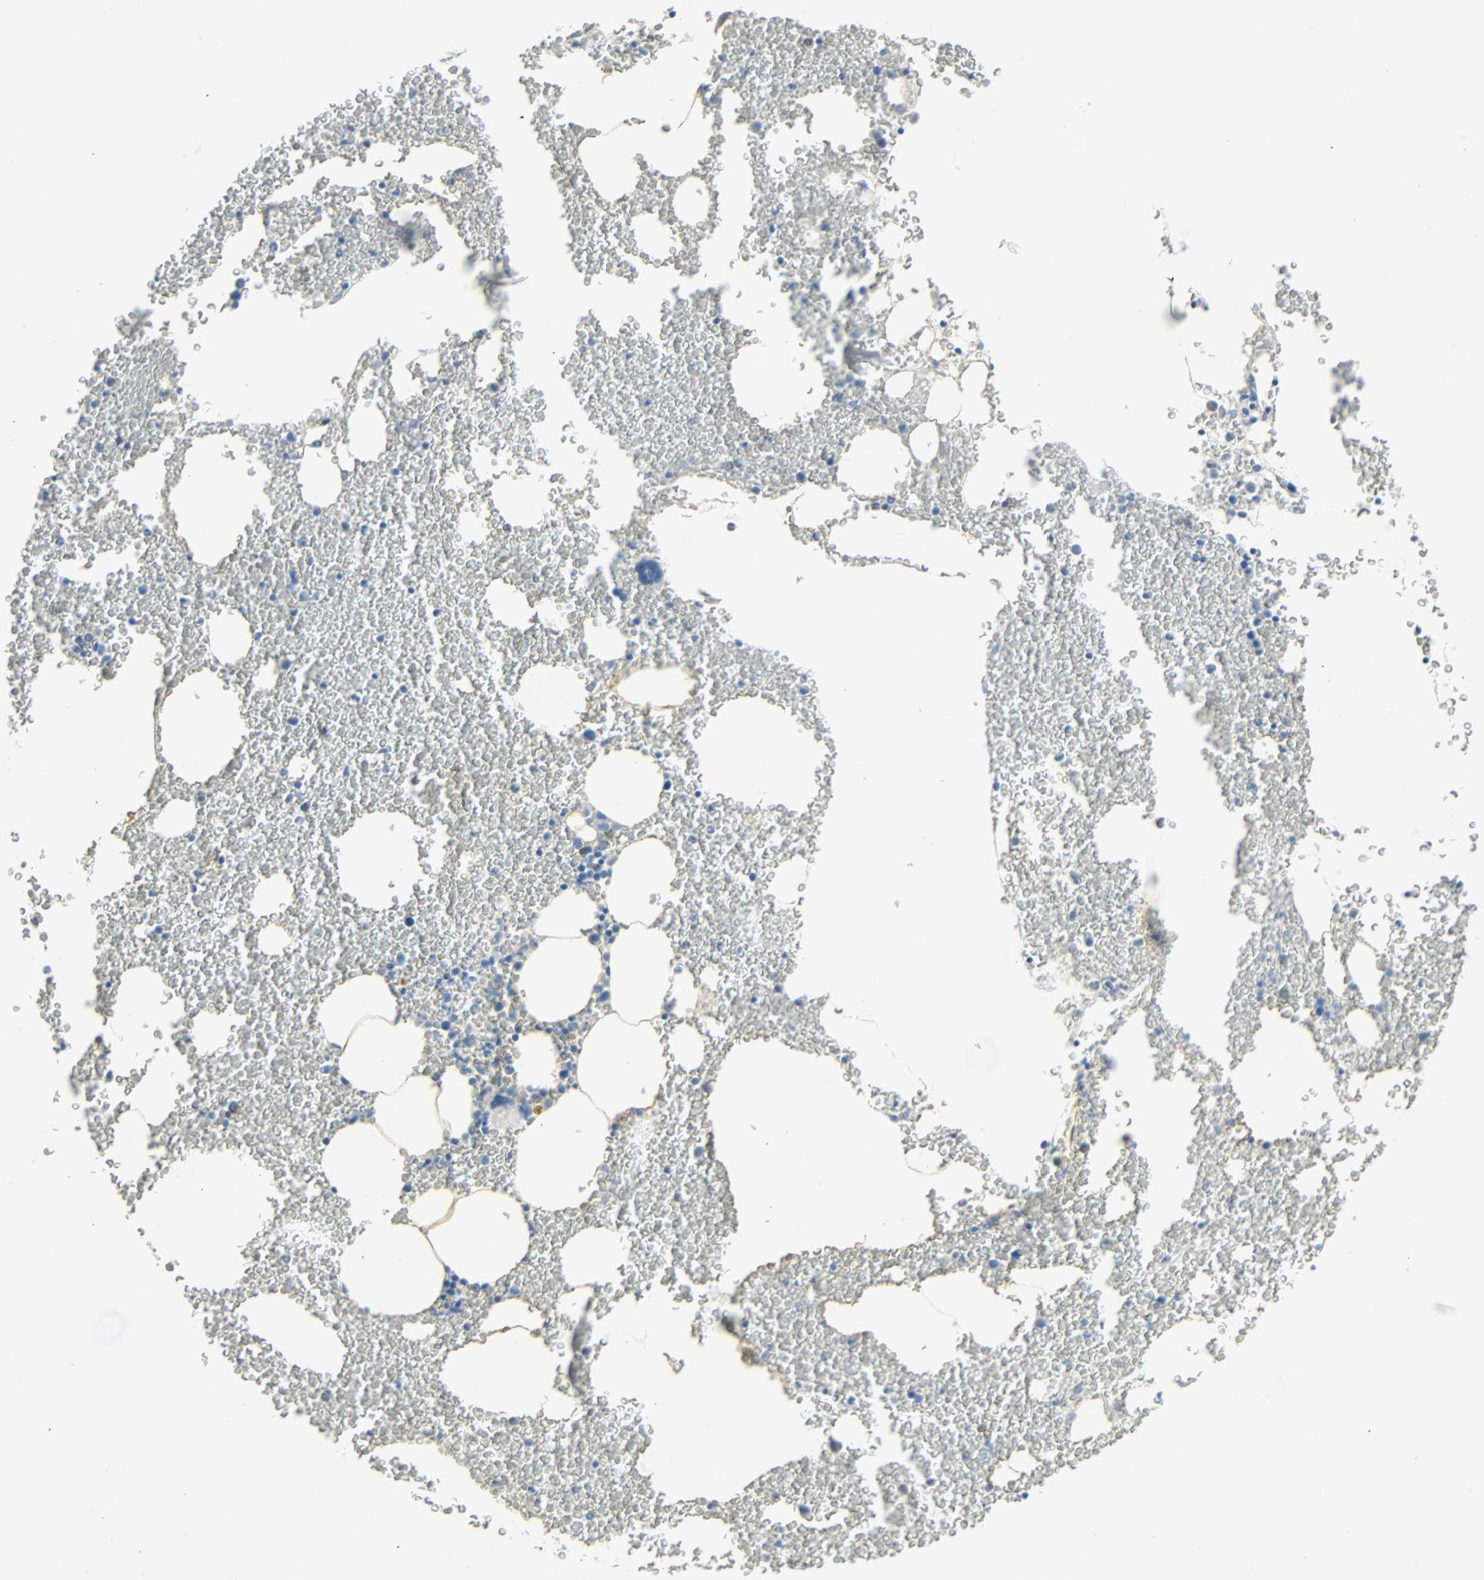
{"staining": {"intensity": "negative", "quantity": "none", "location": "none"}, "tissue": "bone marrow", "cell_type": "Hematopoietic cells", "image_type": "normal", "snomed": [{"axis": "morphology", "description": "Normal tissue, NOS"}, {"axis": "morphology", "description": "Inflammation, NOS"}, {"axis": "topography", "description": "Bone marrow"}], "caption": "DAB (3,3'-diaminobenzidine) immunohistochemical staining of normal bone marrow displays no significant staining in hematopoietic cells. (DAB (3,3'-diaminobenzidine) IHC with hematoxylin counter stain).", "gene": "STX1A", "patient": {"sex": "male", "age": 74}}